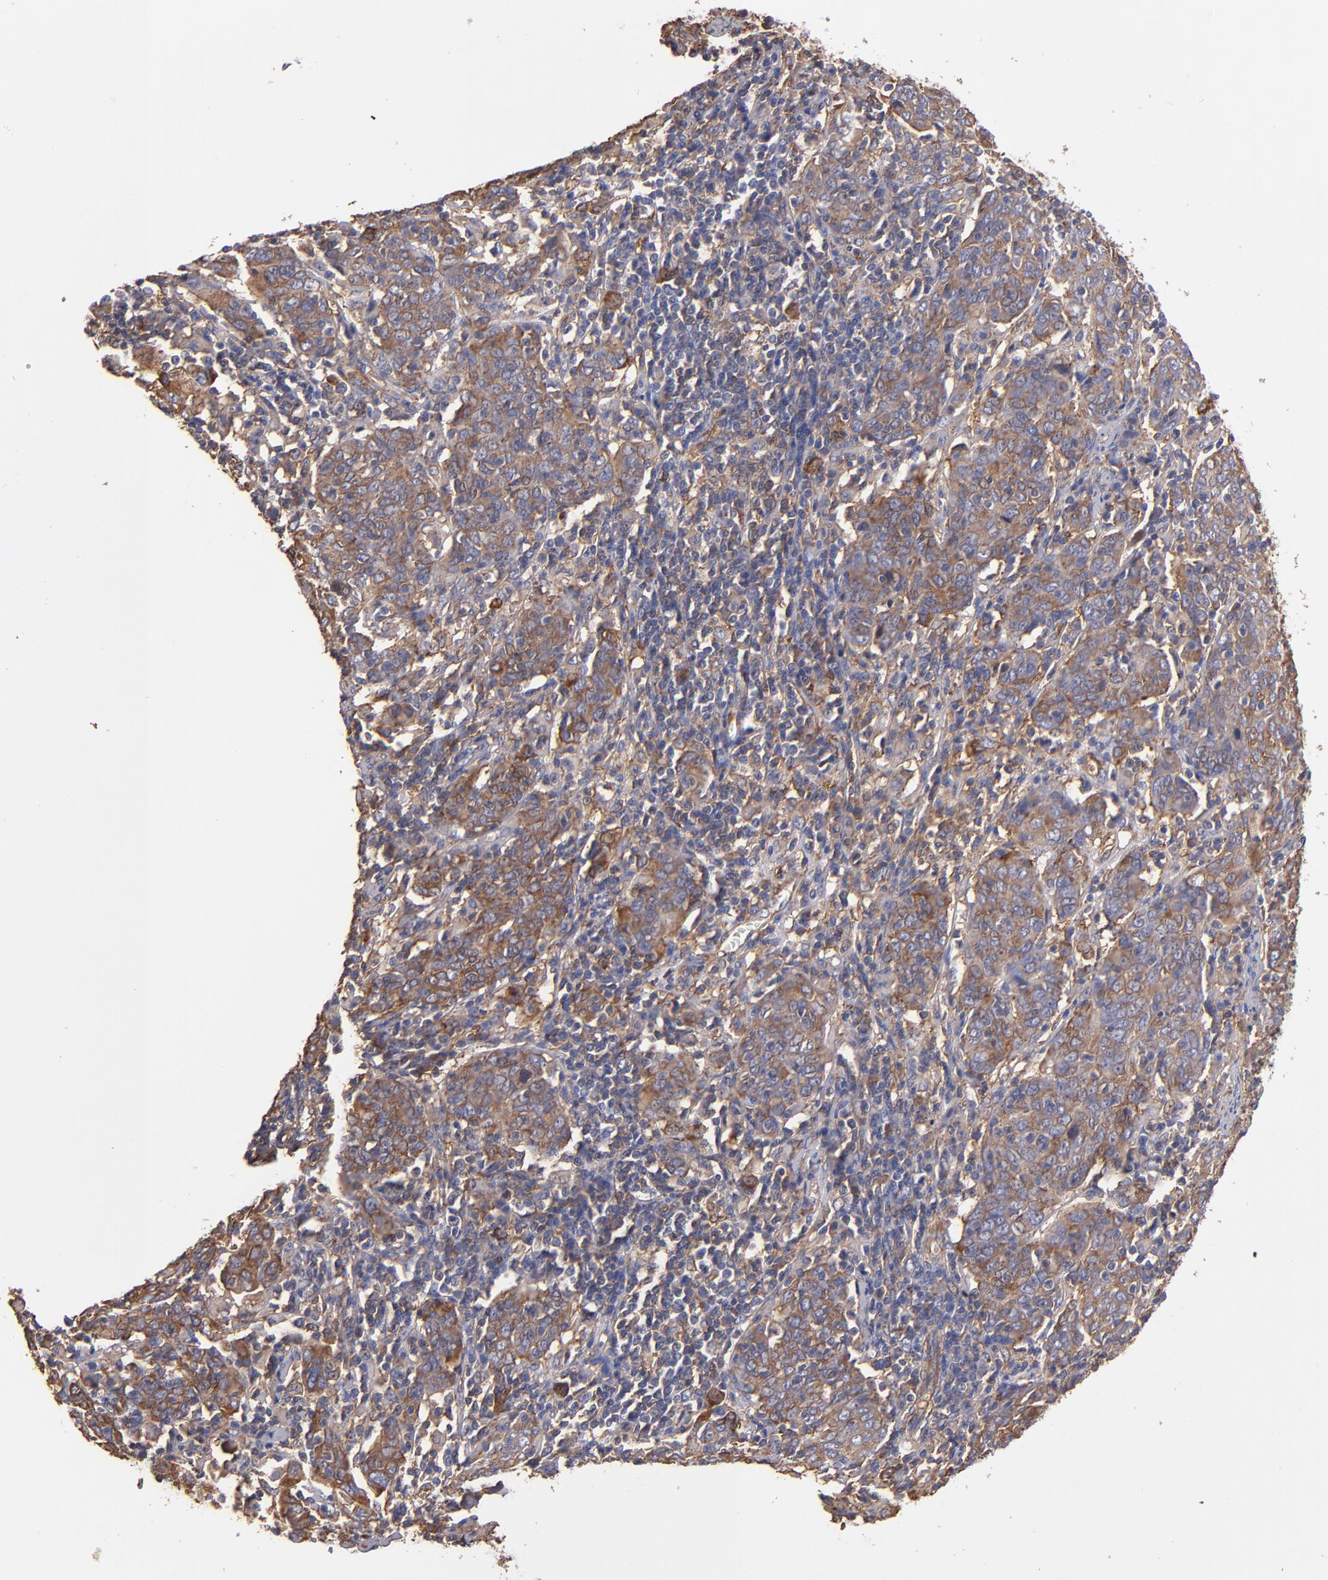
{"staining": {"intensity": "weak", "quantity": ">75%", "location": "cytoplasmic/membranous"}, "tissue": "cervical cancer", "cell_type": "Tumor cells", "image_type": "cancer", "snomed": [{"axis": "morphology", "description": "Normal tissue, NOS"}, {"axis": "morphology", "description": "Squamous cell carcinoma, NOS"}, {"axis": "topography", "description": "Cervix"}], "caption": "Protein expression analysis of human squamous cell carcinoma (cervical) reveals weak cytoplasmic/membranous positivity in about >75% of tumor cells.", "gene": "MVP", "patient": {"sex": "female", "age": 67}}